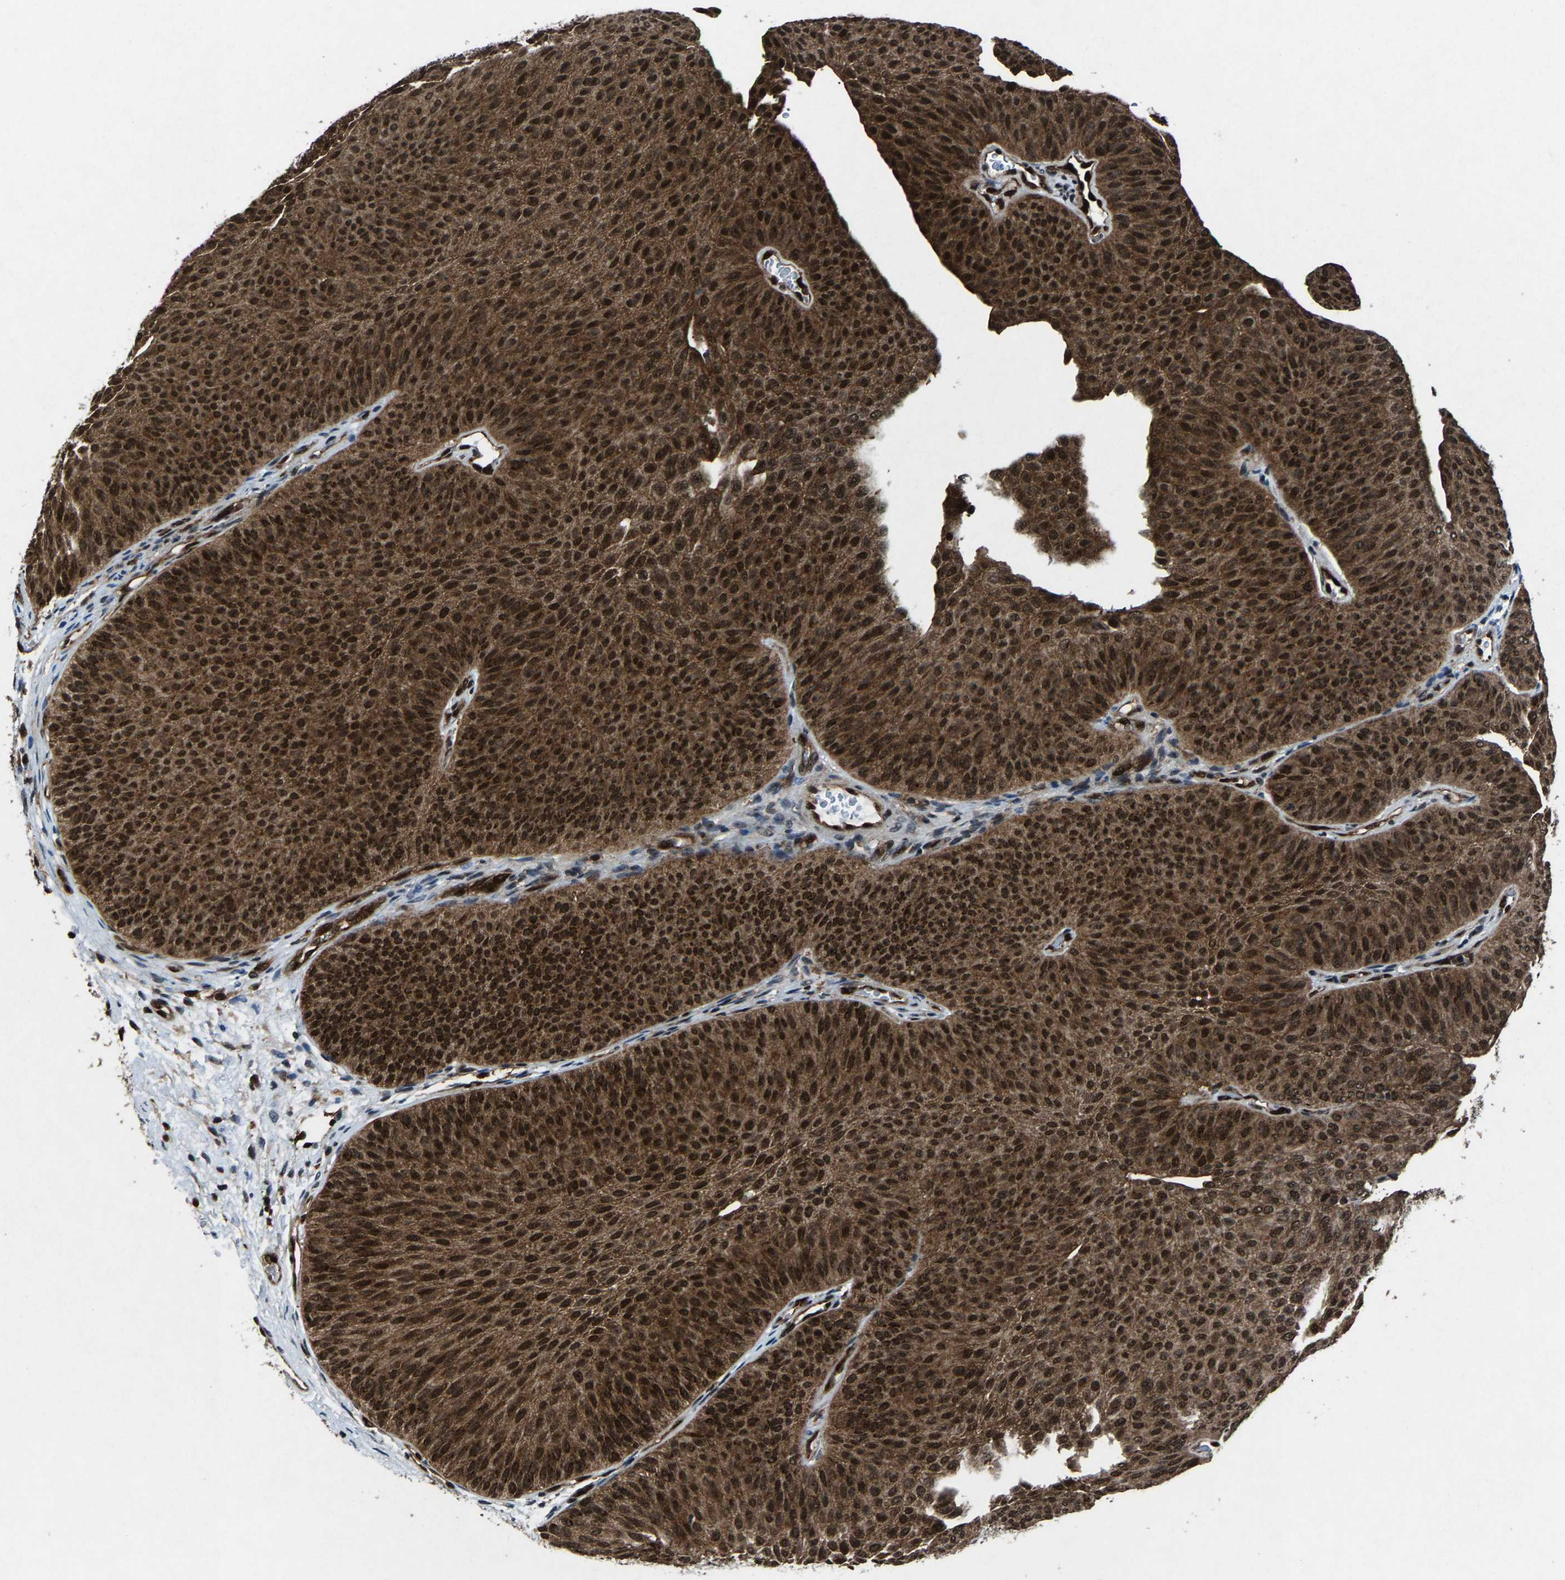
{"staining": {"intensity": "strong", "quantity": ">75%", "location": "cytoplasmic/membranous,nuclear"}, "tissue": "urothelial cancer", "cell_type": "Tumor cells", "image_type": "cancer", "snomed": [{"axis": "morphology", "description": "Urothelial carcinoma, Low grade"}, {"axis": "topography", "description": "Urinary bladder"}], "caption": "Immunohistochemical staining of human low-grade urothelial carcinoma displays high levels of strong cytoplasmic/membranous and nuclear protein expression in approximately >75% of tumor cells. (DAB IHC, brown staining for protein, blue staining for nuclei).", "gene": "ATXN3", "patient": {"sex": "female", "age": 60}}